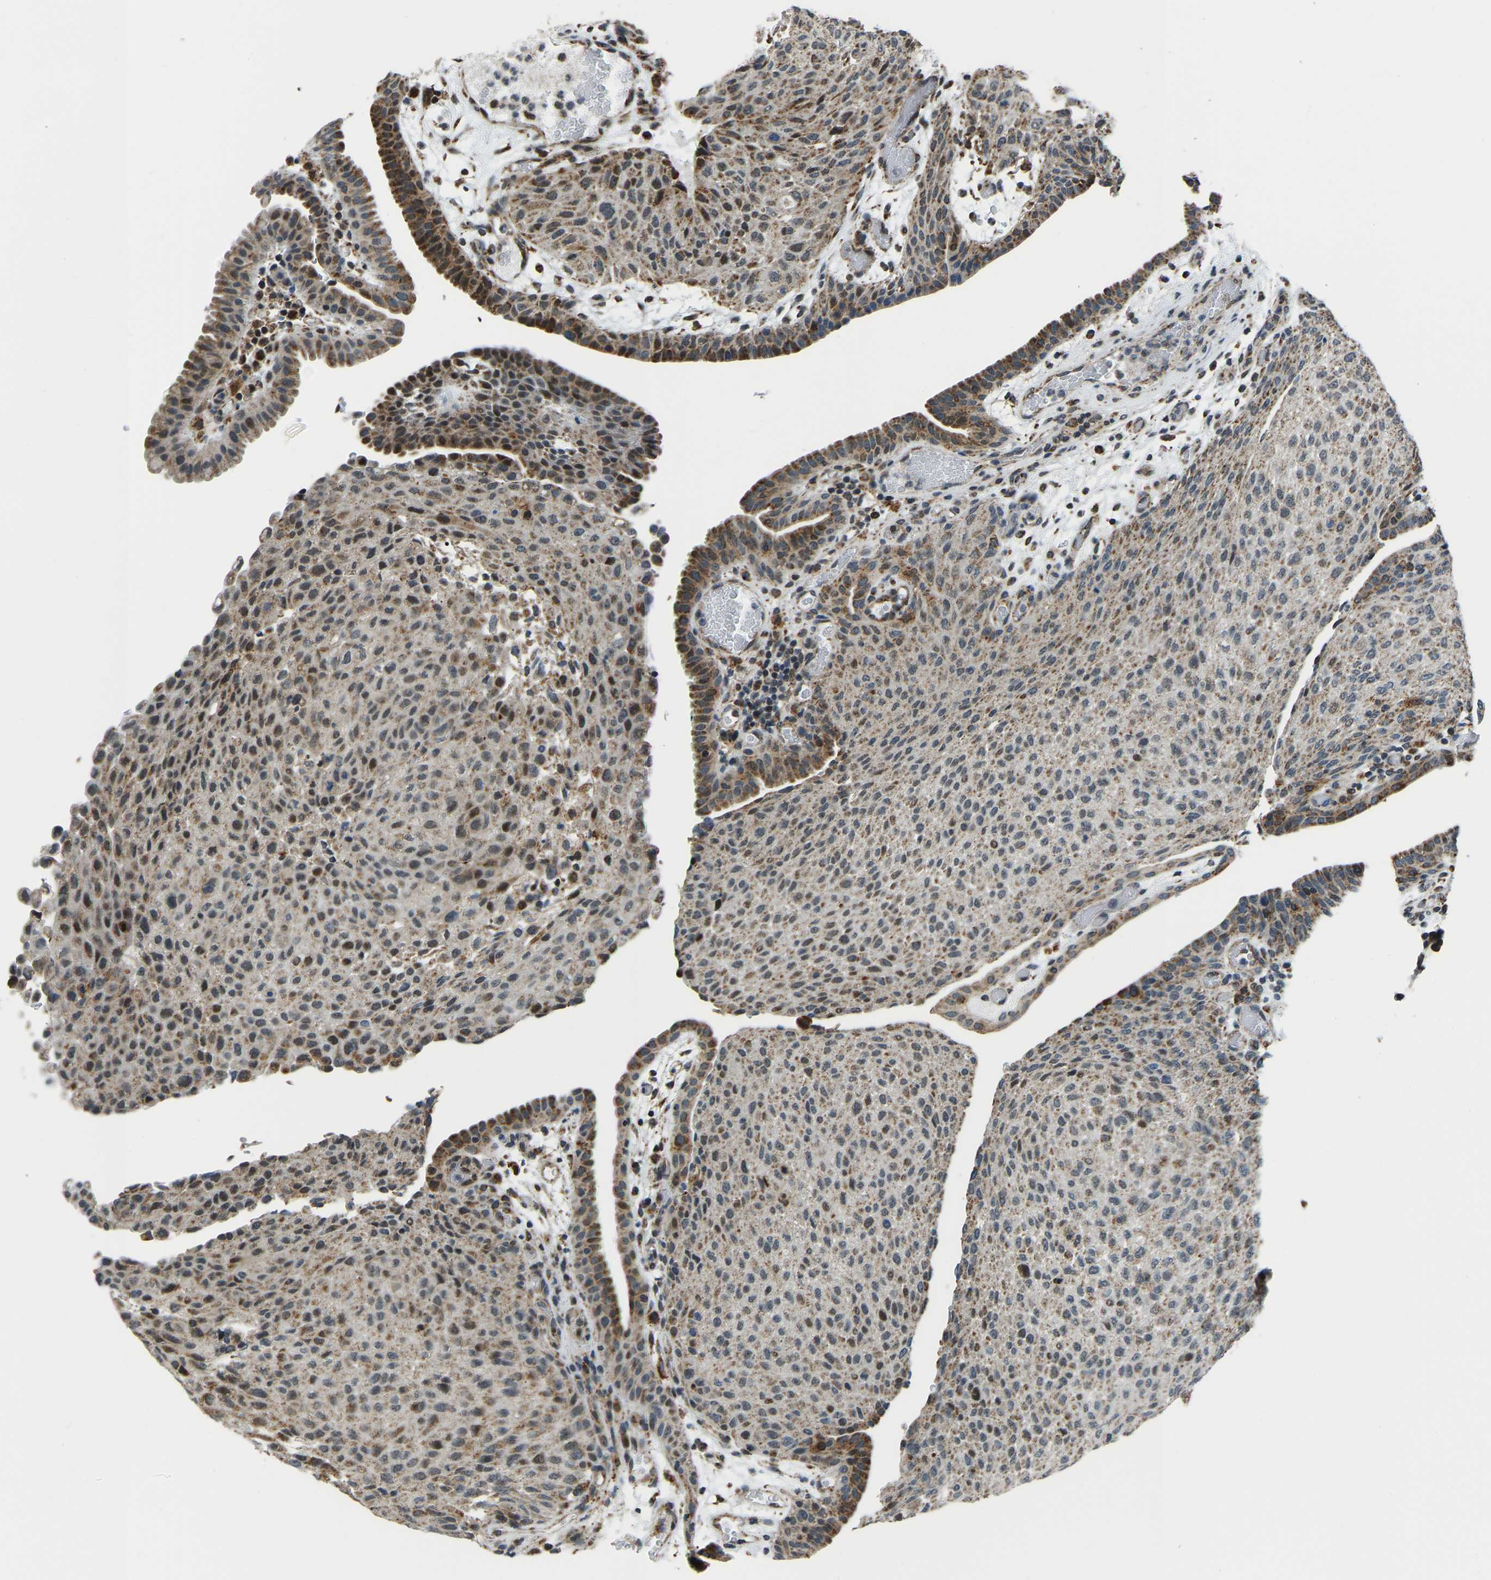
{"staining": {"intensity": "moderate", "quantity": ">75%", "location": "cytoplasmic/membranous"}, "tissue": "urothelial cancer", "cell_type": "Tumor cells", "image_type": "cancer", "snomed": [{"axis": "morphology", "description": "Urothelial carcinoma, Low grade"}, {"axis": "morphology", "description": "Urothelial carcinoma, High grade"}, {"axis": "topography", "description": "Urinary bladder"}], "caption": "Human urothelial carcinoma (high-grade) stained for a protein (brown) demonstrates moderate cytoplasmic/membranous positive positivity in approximately >75% of tumor cells.", "gene": "RBM33", "patient": {"sex": "male", "age": 35}}